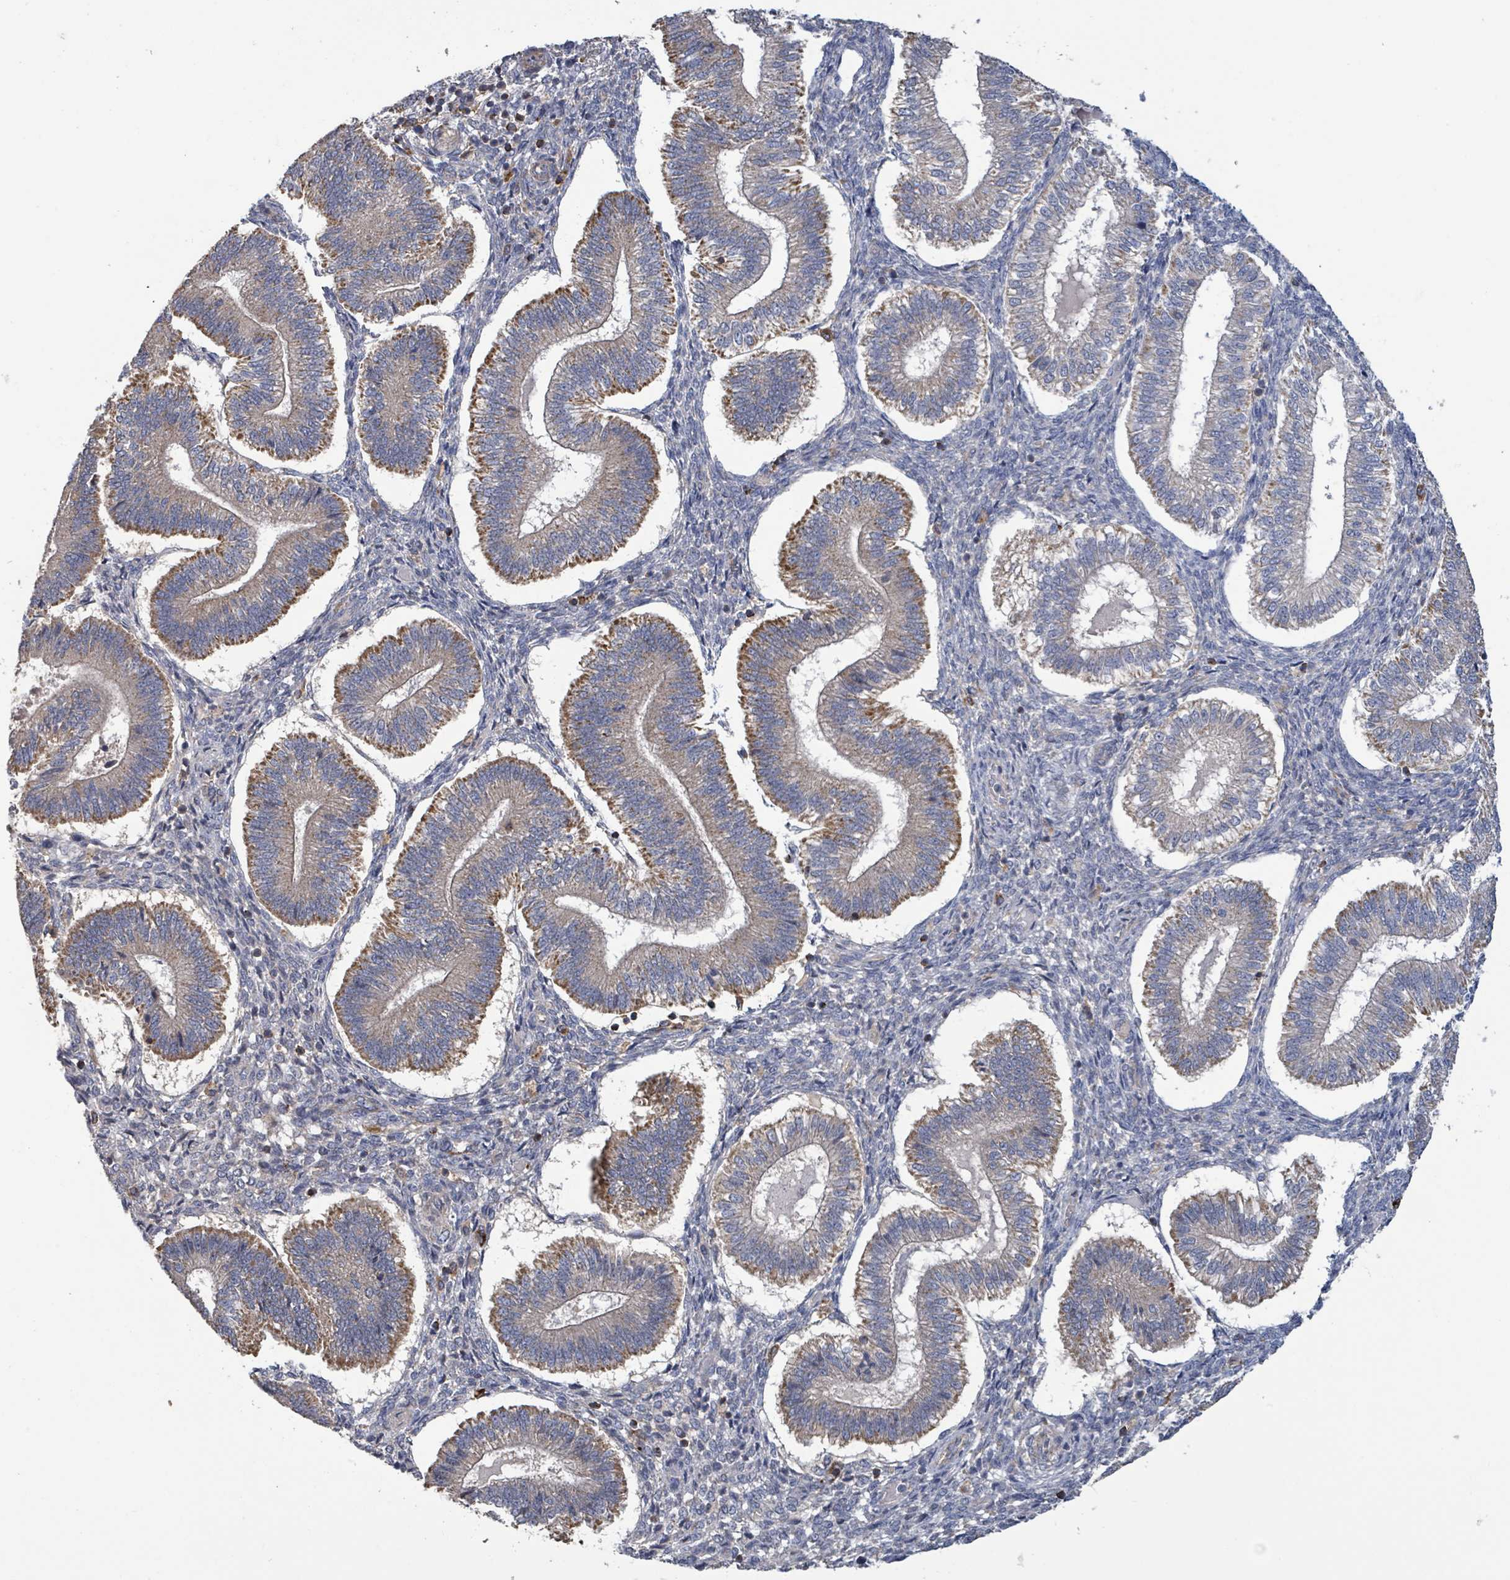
{"staining": {"intensity": "moderate", "quantity": "25%-75%", "location": "cytoplasmic/membranous"}, "tissue": "endometrium", "cell_type": "Cells in endometrial stroma", "image_type": "normal", "snomed": [{"axis": "morphology", "description": "Normal tissue, NOS"}, {"axis": "topography", "description": "Endometrium"}], "caption": "A brown stain highlights moderate cytoplasmic/membranous staining of a protein in cells in endometrial stroma of normal endometrium.", "gene": "PLAAT1", "patient": {"sex": "female", "age": 25}}